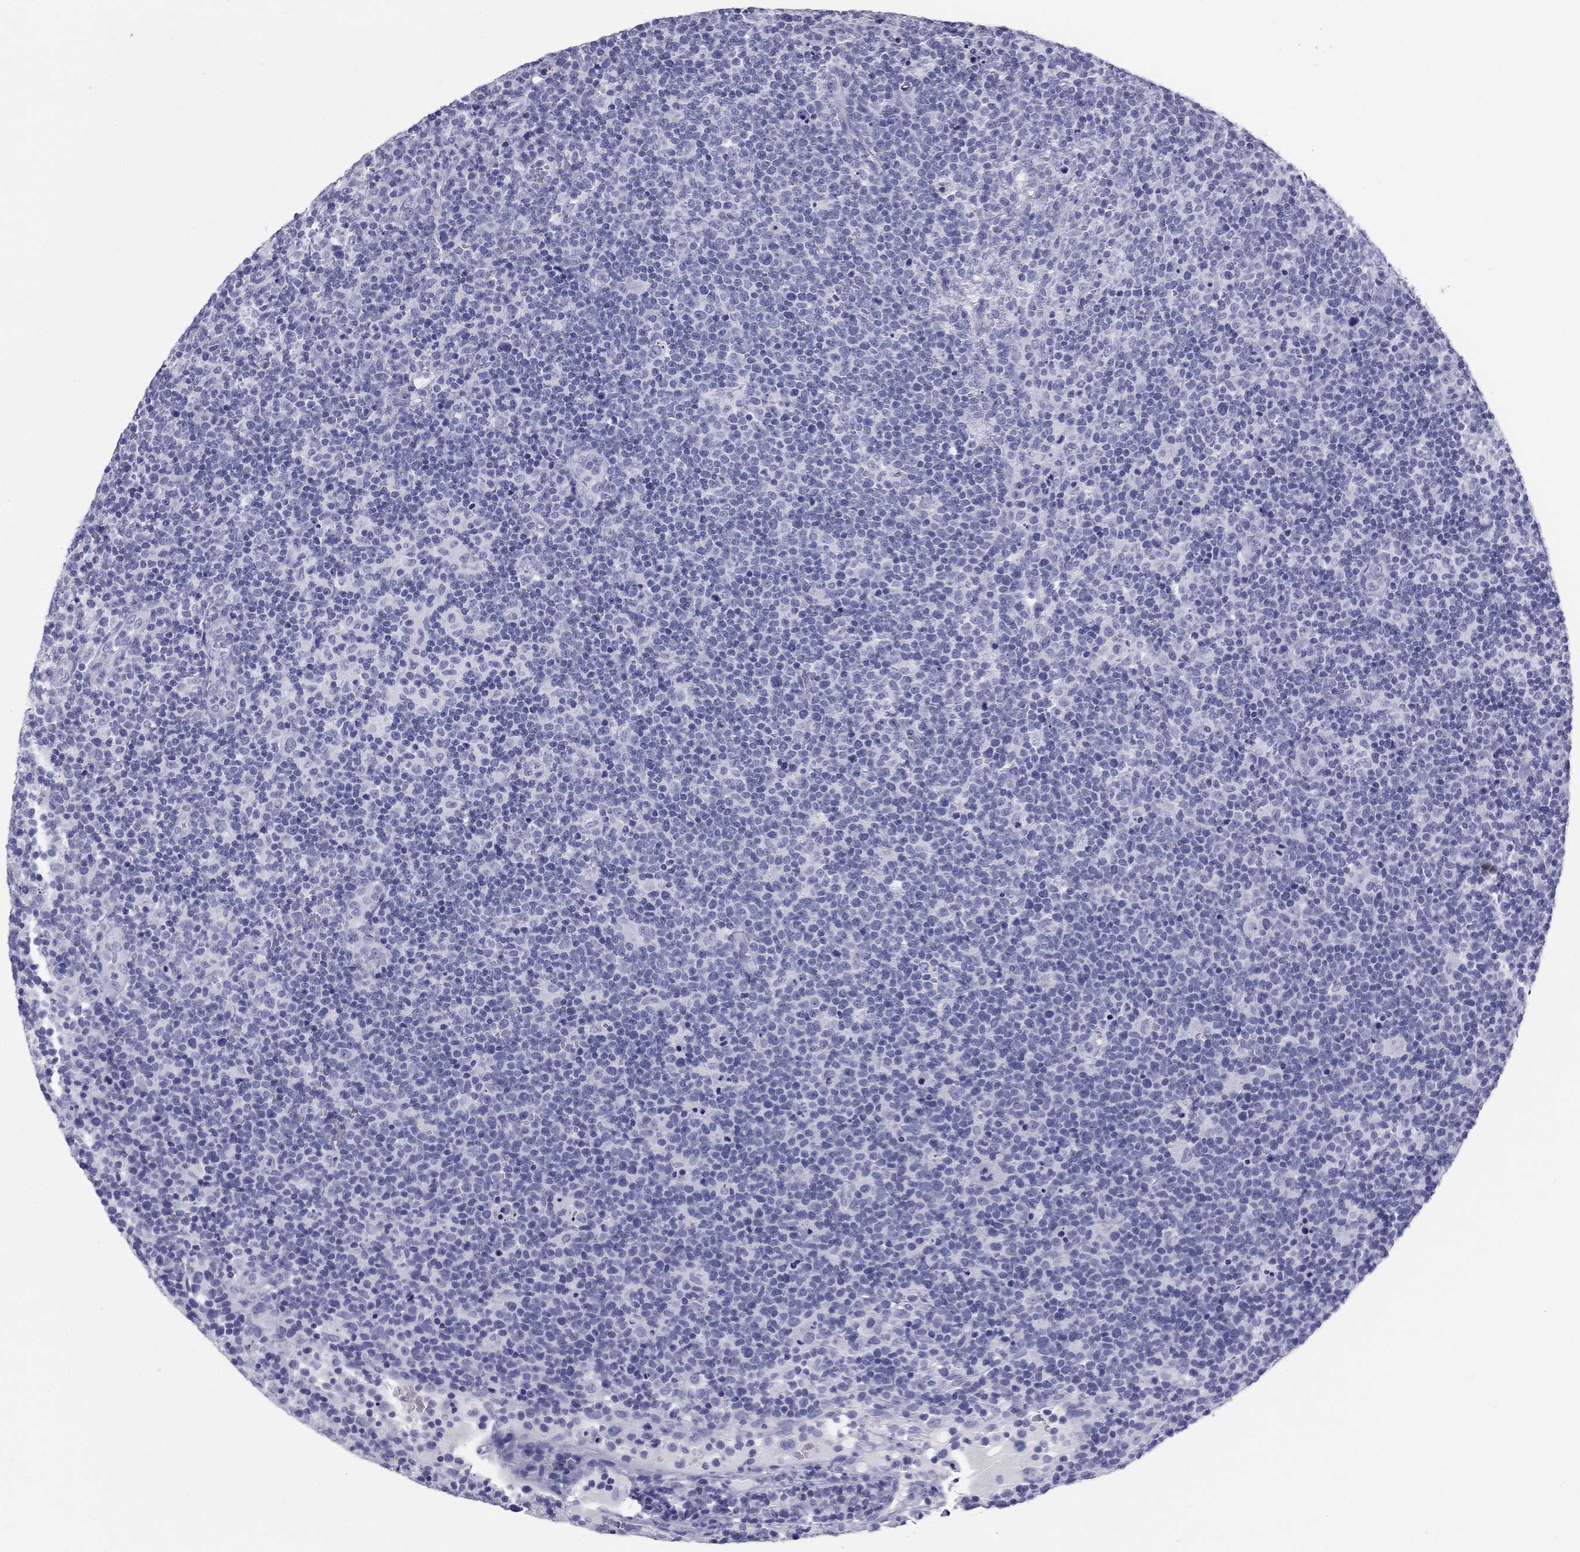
{"staining": {"intensity": "negative", "quantity": "none", "location": "none"}, "tissue": "lymphoma", "cell_type": "Tumor cells", "image_type": "cancer", "snomed": [{"axis": "morphology", "description": "Malignant lymphoma, non-Hodgkin's type, High grade"}, {"axis": "topography", "description": "Lymph node"}], "caption": "Immunohistochemistry micrograph of neoplastic tissue: lymphoma stained with DAB (3,3'-diaminobenzidine) demonstrates no significant protein expression in tumor cells. (Stains: DAB immunohistochemistry (IHC) with hematoxylin counter stain, Microscopy: brightfield microscopy at high magnification).", "gene": "NPPA", "patient": {"sex": "male", "age": 61}}